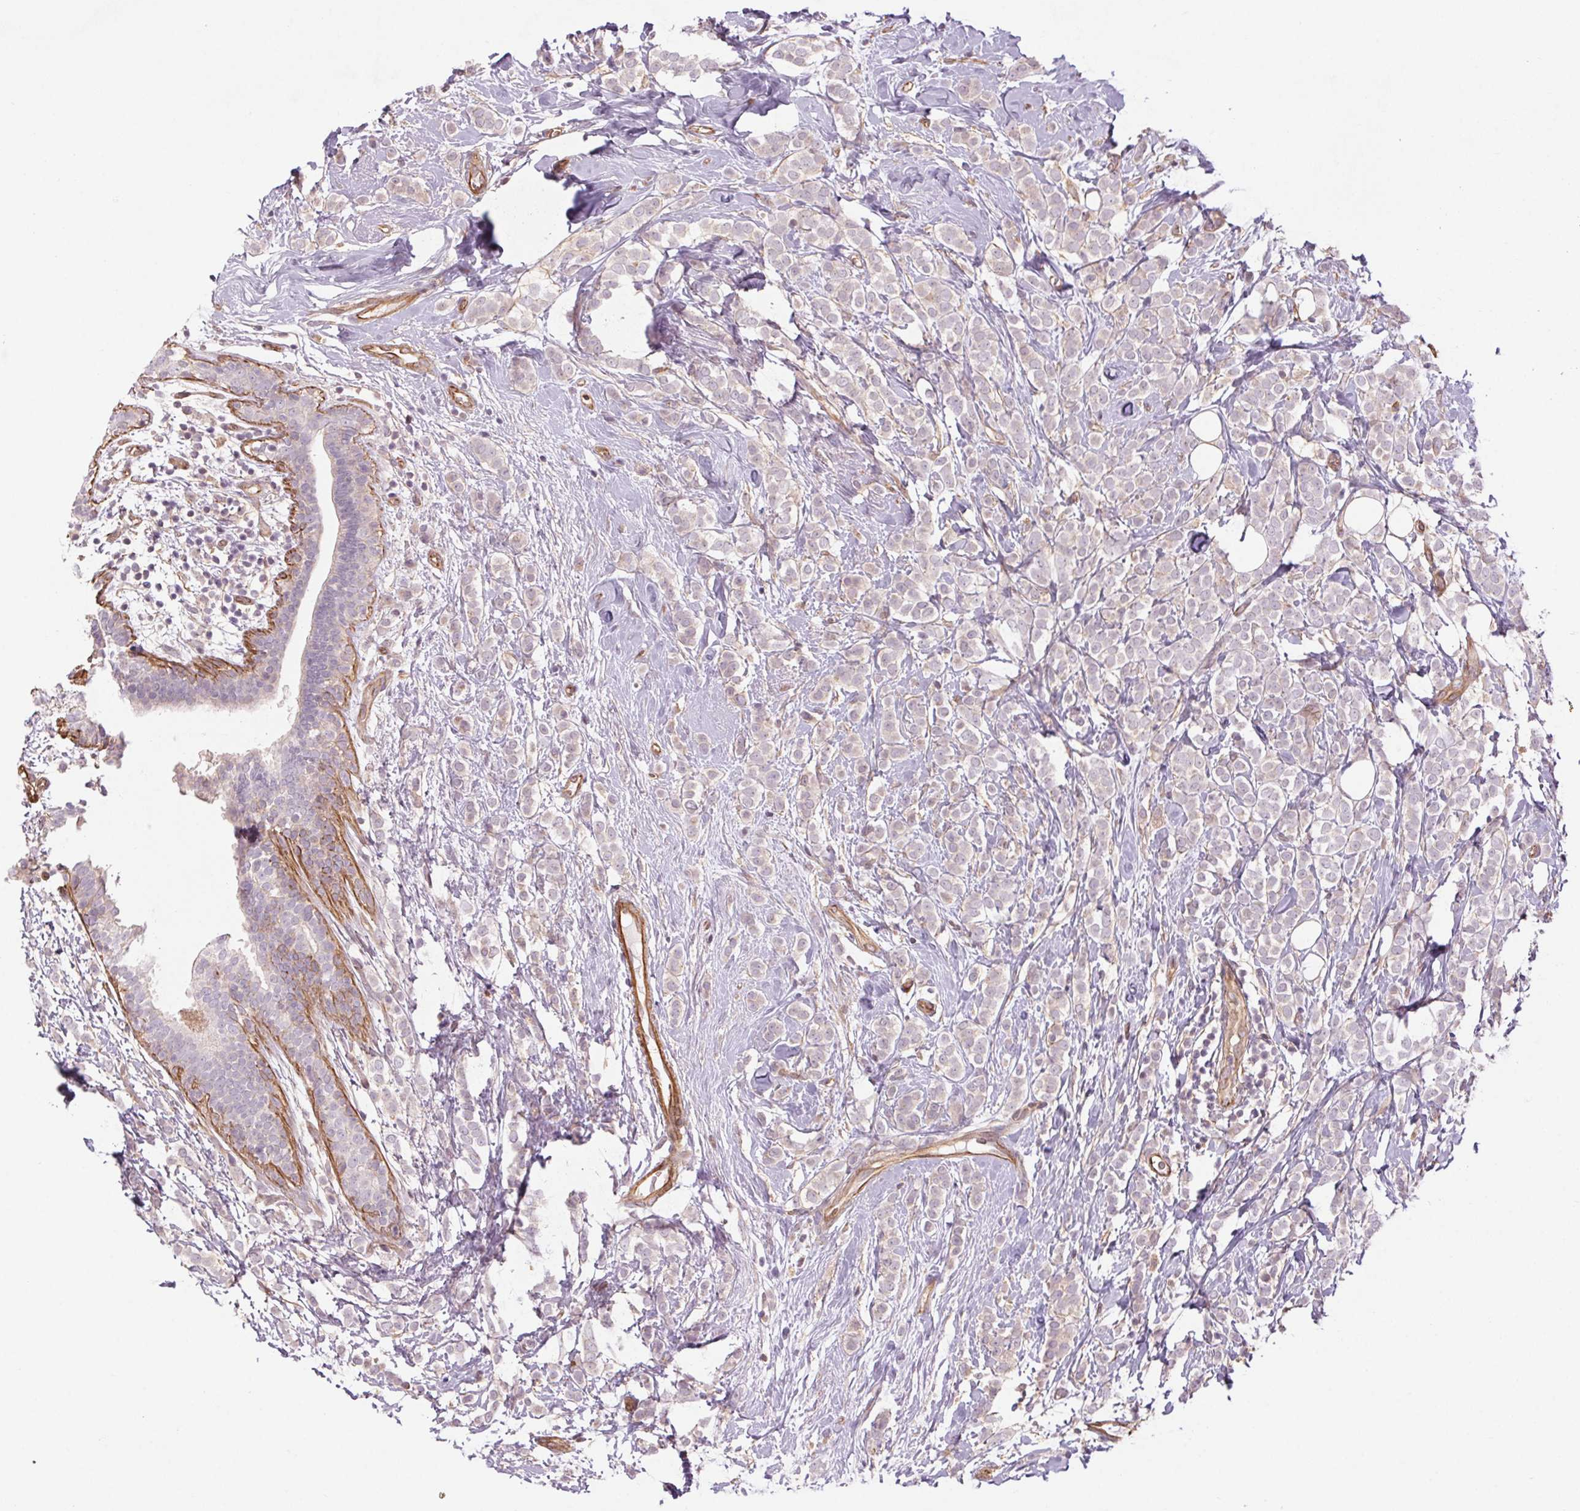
{"staining": {"intensity": "negative", "quantity": "none", "location": "none"}, "tissue": "breast cancer", "cell_type": "Tumor cells", "image_type": "cancer", "snomed": [{"axis": "morphology", "description": "Lobular carcinoma"}, {"axis": "topography", "description": "Breast"}], "caption": "This is a photomicrograph of immunohistochemistry (IHC) staining of lobular carcinoma (breast), which shows no staining in tumor cells. (DAB immunohistochemistry (IHC) visualized using brightfield microscopy, high magnification).", "gene": "CCSER1", "patient": {"sex": "female", "age": 49}}